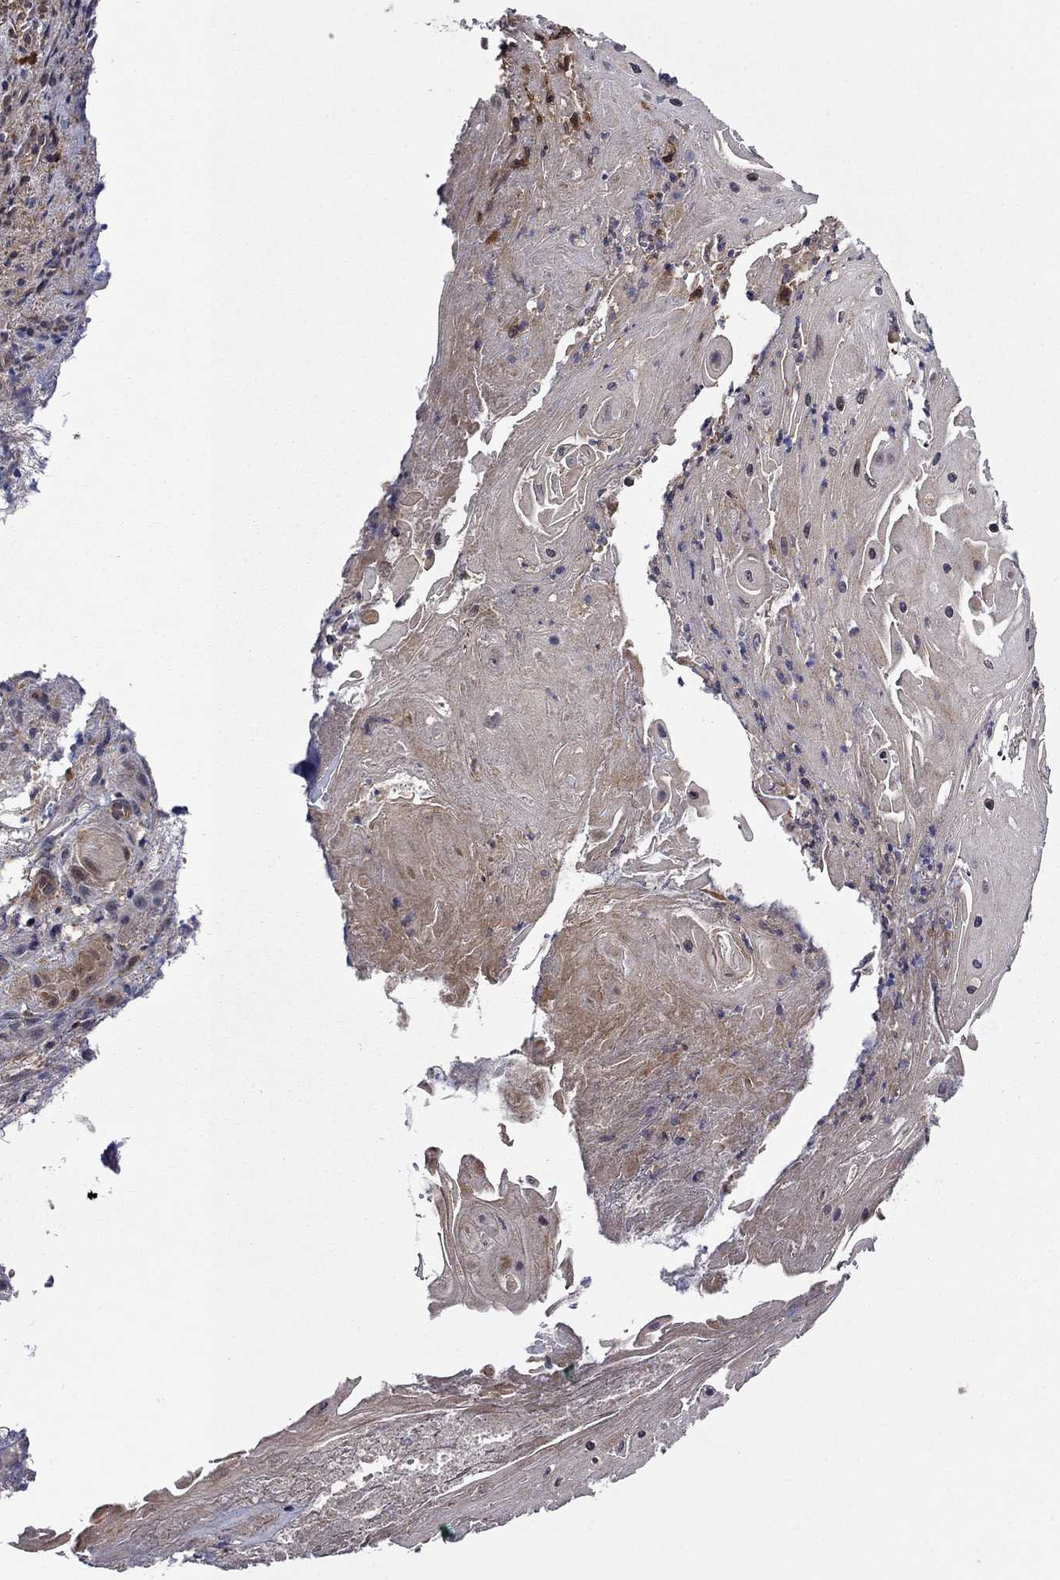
{"staining": {"intensity": "negative", "quantity": "none", "location": "none"}, "tissue": "skin cancer", "cell_type": "Tumor cells", "image_type": "cancer", "snomed": [{"axis": "morphology", "description": "Squamous cell carcinoma, NOS"}, {"axis": "topography", "description": "Skin"}], "caption": "Human squamous cell carcinoma (skin) stained for a protein using immunohistochemistry demonstrates no staining in tumor cells.", "gene": "TPMT", "patient": {"sex": "male", "age": 62}}